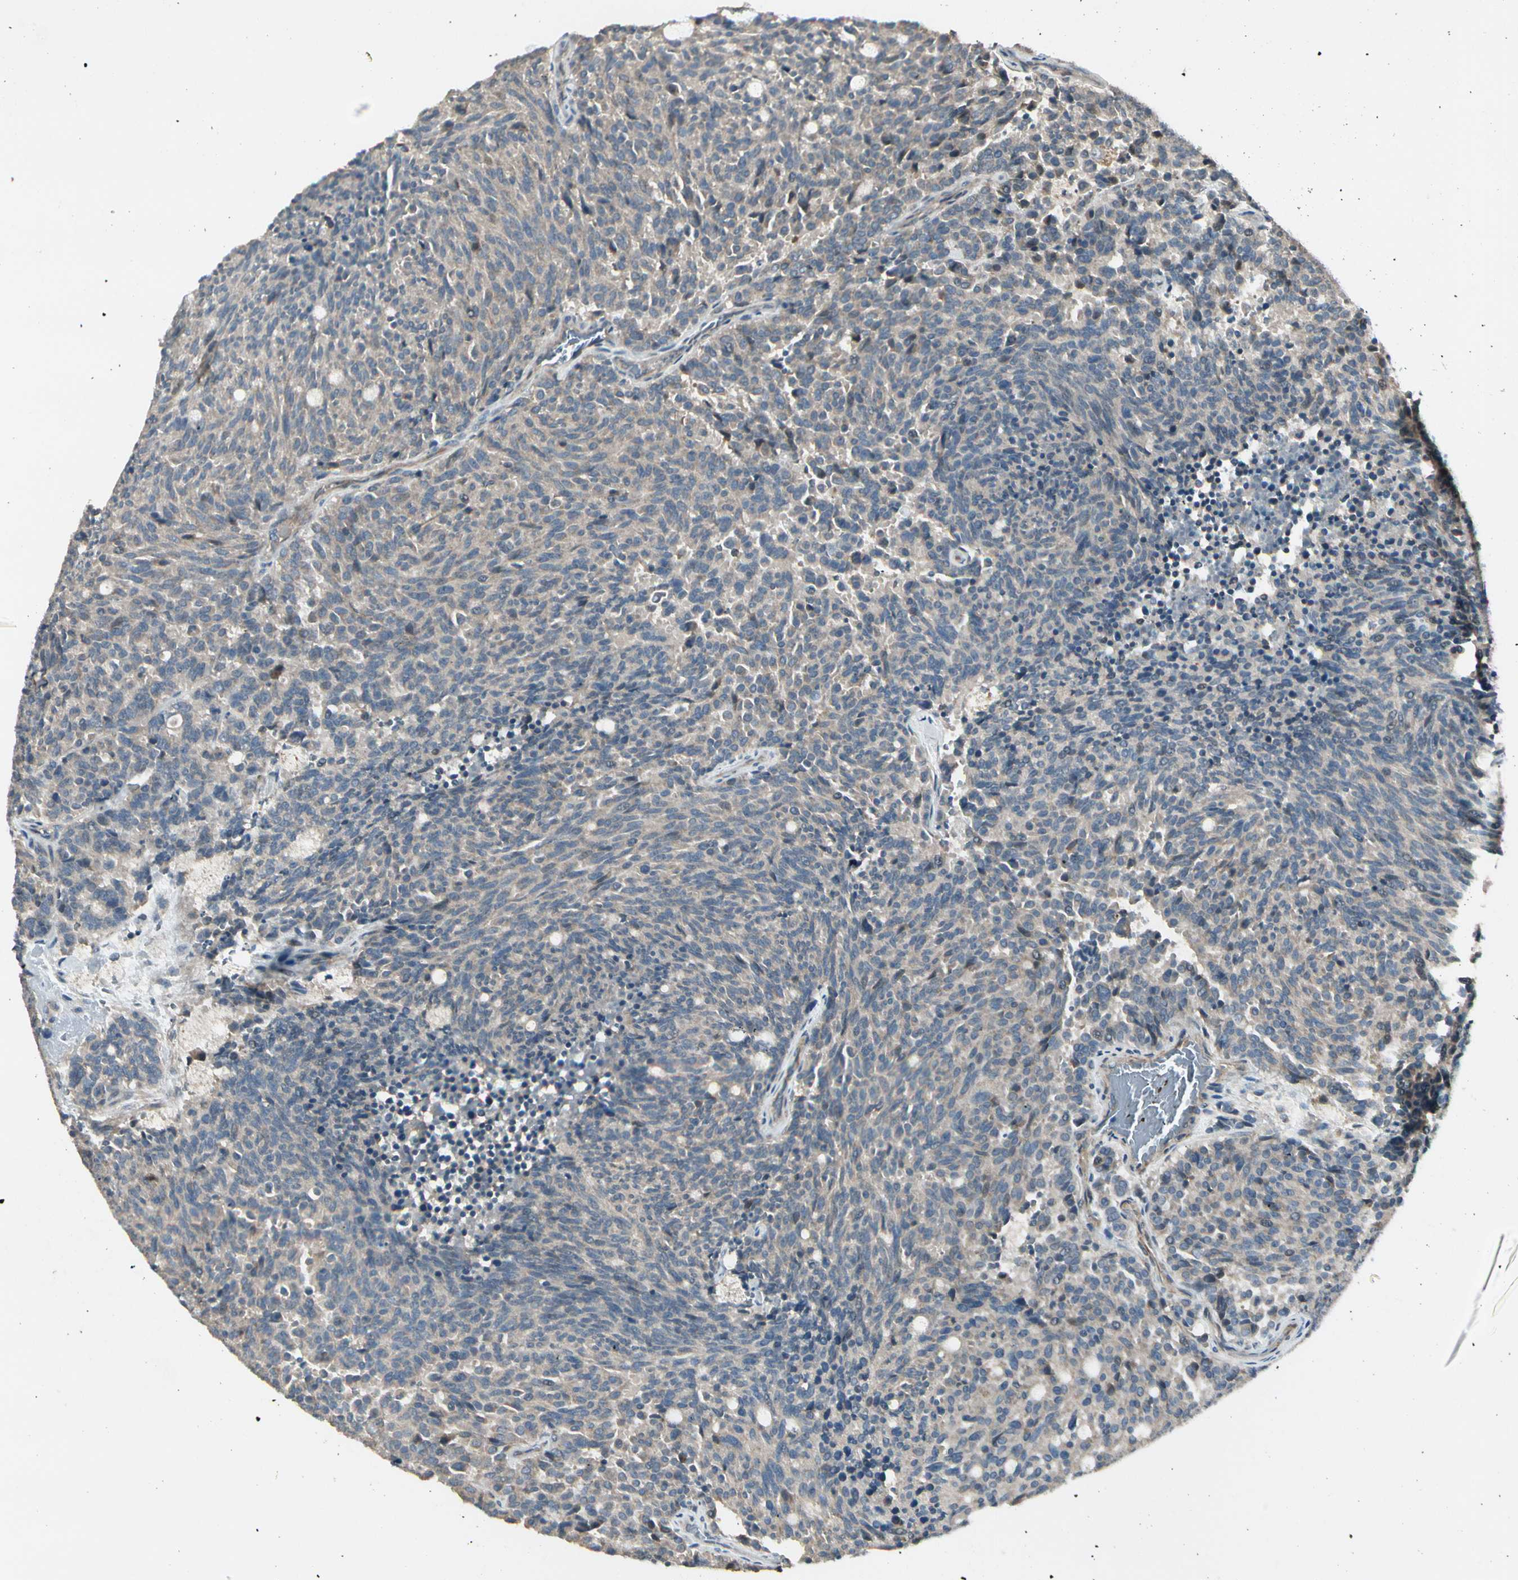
{"staining": {"intensity": "weak", "quantity": ">75%", "location": "cytoplasmic/membranous"}, "tissue": "carcinoid", "cell_type": "Tumor cells", "image_type": "cancer", "snomed": [{"axis": "morphology", "description": "Carcinoid, malignant, NOS"}, {"axis": "topography", "description": "Pancreas"}], "caption": "A brown stain shows weak cytoplasmic/membranous expression of a protein in carcinoid tumor cells.", "gene": "ACVR1", "patient": {"sex": "female", "age": 54}}